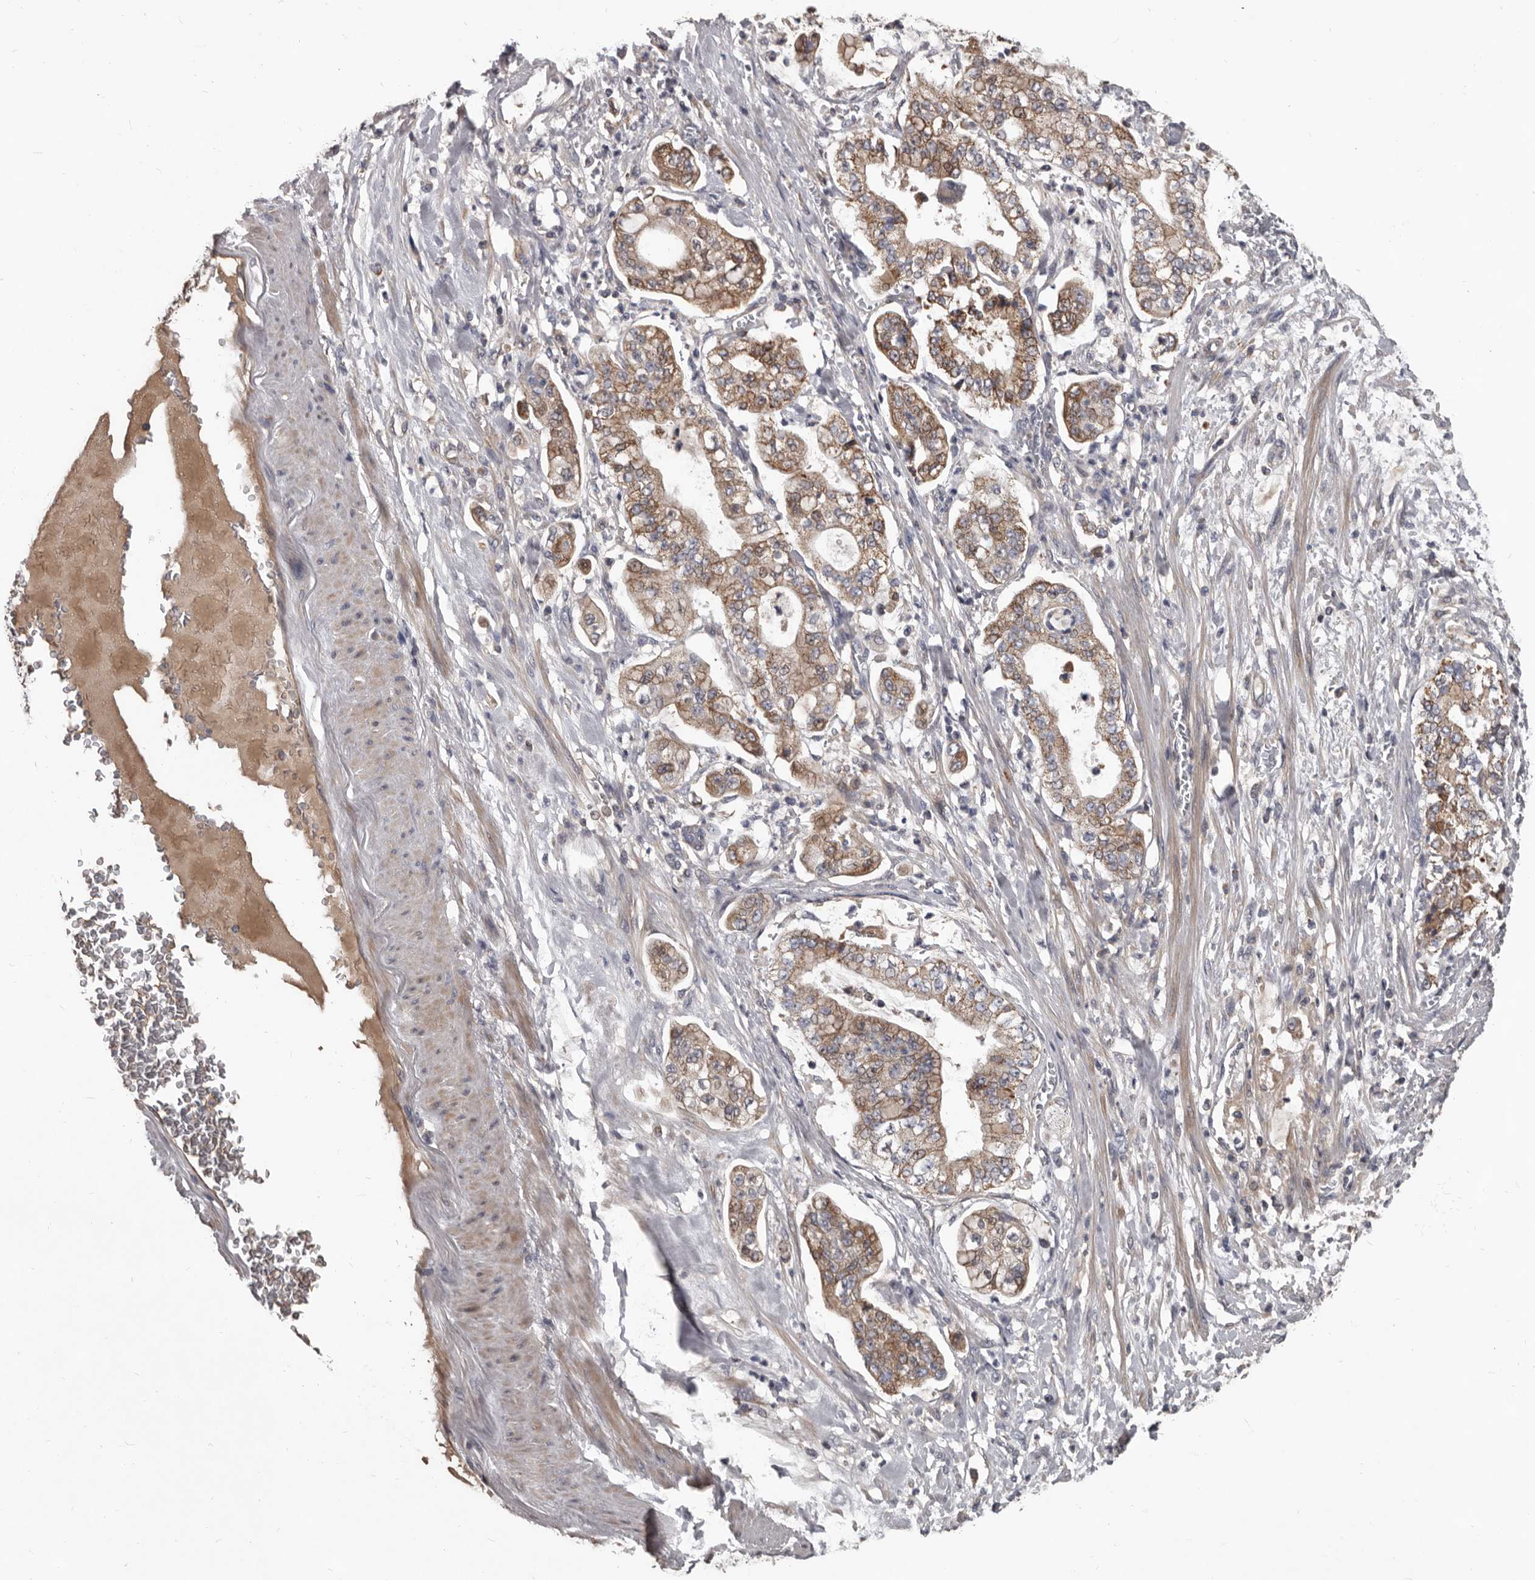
{"staining": {"intensity": "moderate", "quantity": ">75%", "location": "cytoplasmic/membranous"}, "tissue": "stomach cancer", "cell_type": "Tumor cells", "image_type": "cancer", "snomed": [{"axis": "morphology", "description": "Adenocarcinoma, NOS"}, {"axis": "topography", "description": "Stomach"}], "caption": "Tumor cells demonstrate medium levels of moderate cytoplasmic/membranous staining in approximately >75% of cells in human stomach cancer.", "gene": "ALDH5A1", "patient": {"sex": "male", "age": 76}}